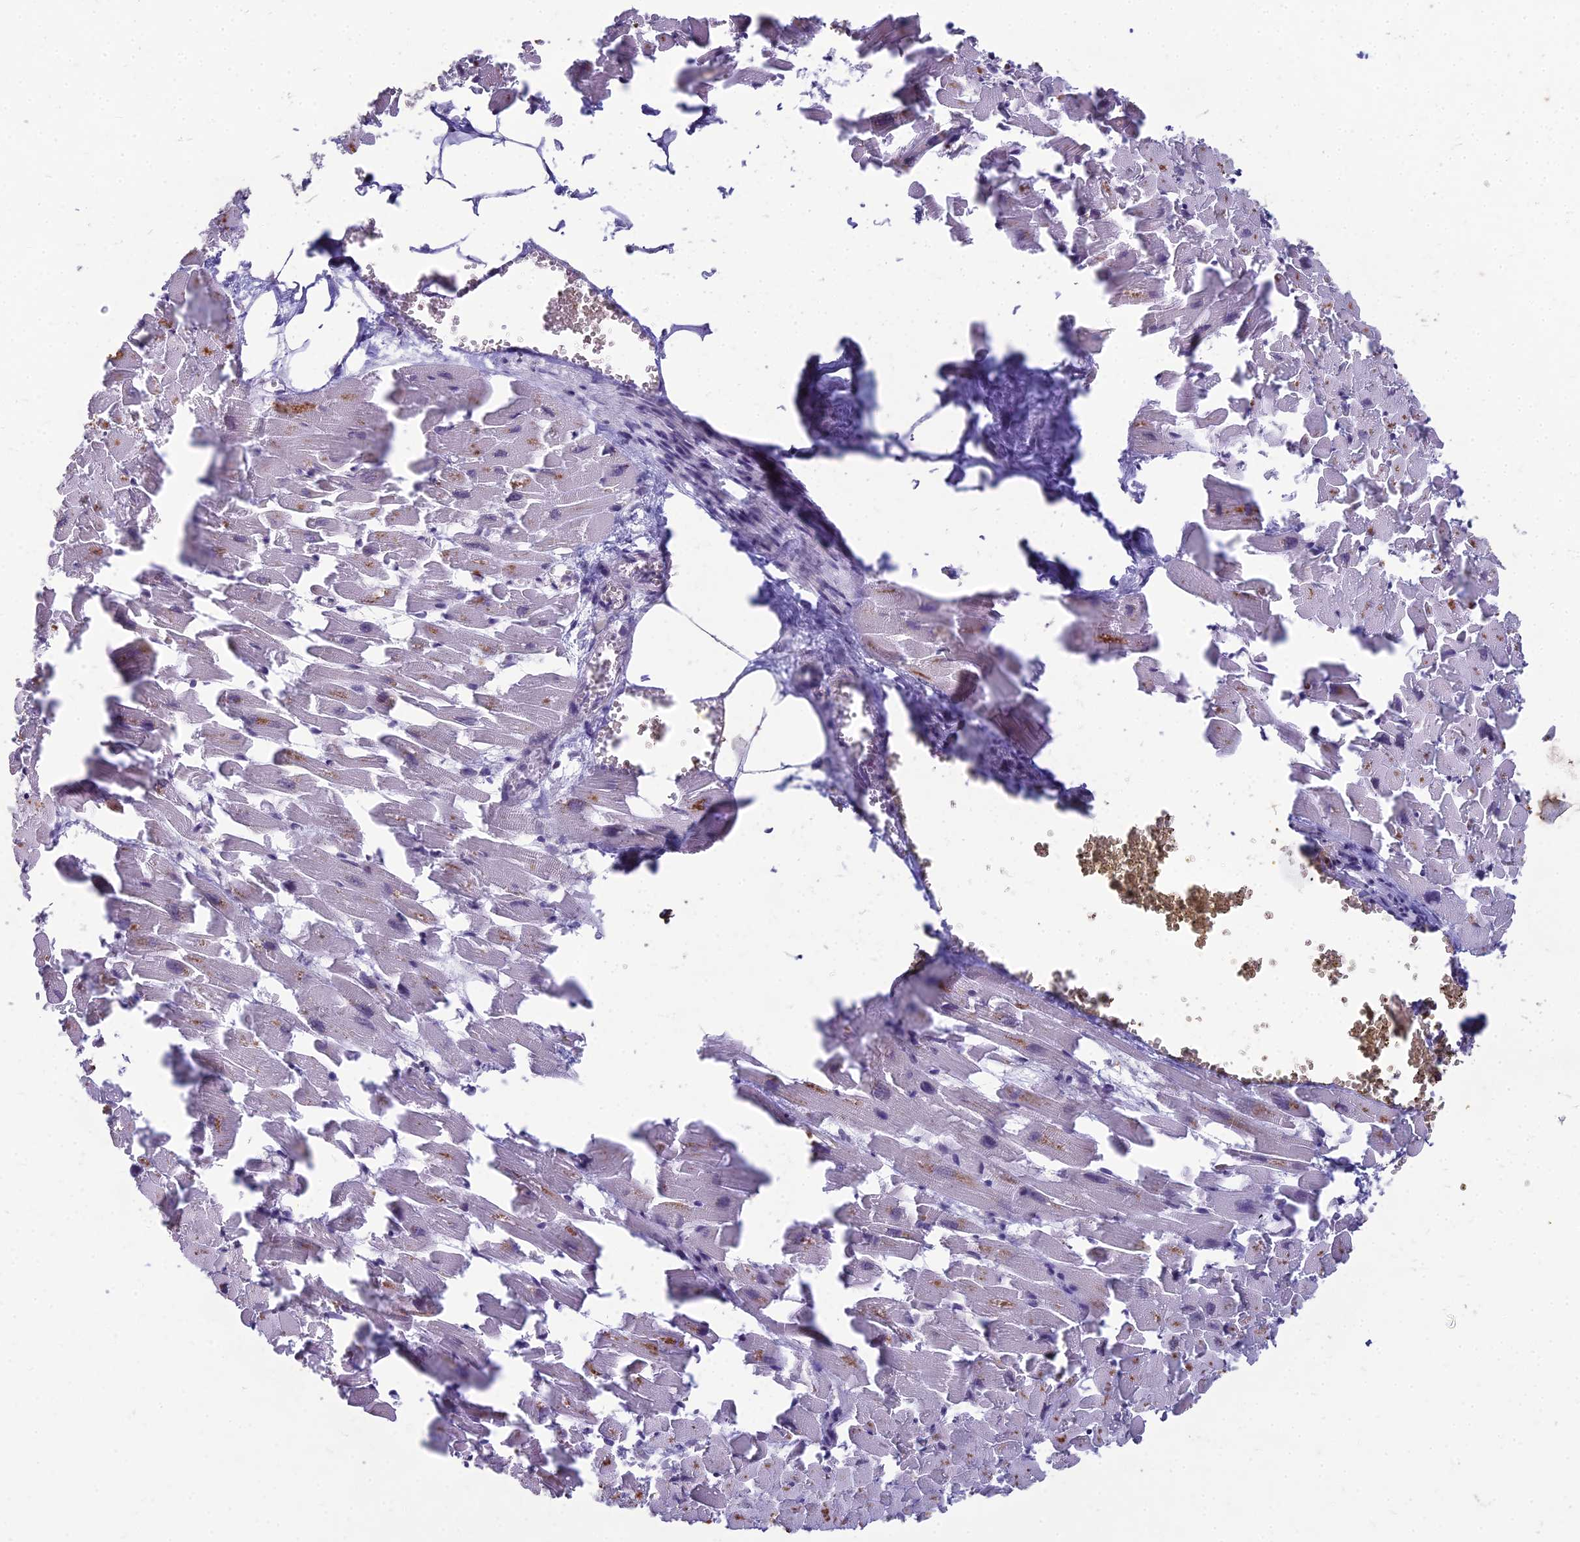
{"staining": {"intensity": "moderate", "quantity": "<25%", "location": "nuclear"}, "tissue": "heart muscle", "cell_type": "Cardiomyocytes", "image_type": "normal", "snomed": [{"axis": "morphology", "description": "Normal tissue, NOS"}, {"axis": "topography", "description": "Heart"}], "caption": "An image showing moderate nuclear expression in approximately <25% of cardiomyocytes in benign heart muscle, as visualized by brown immunohistochemical staining.", "gene": "KAT7", "patient": {"sex": "female", "age": 64}}